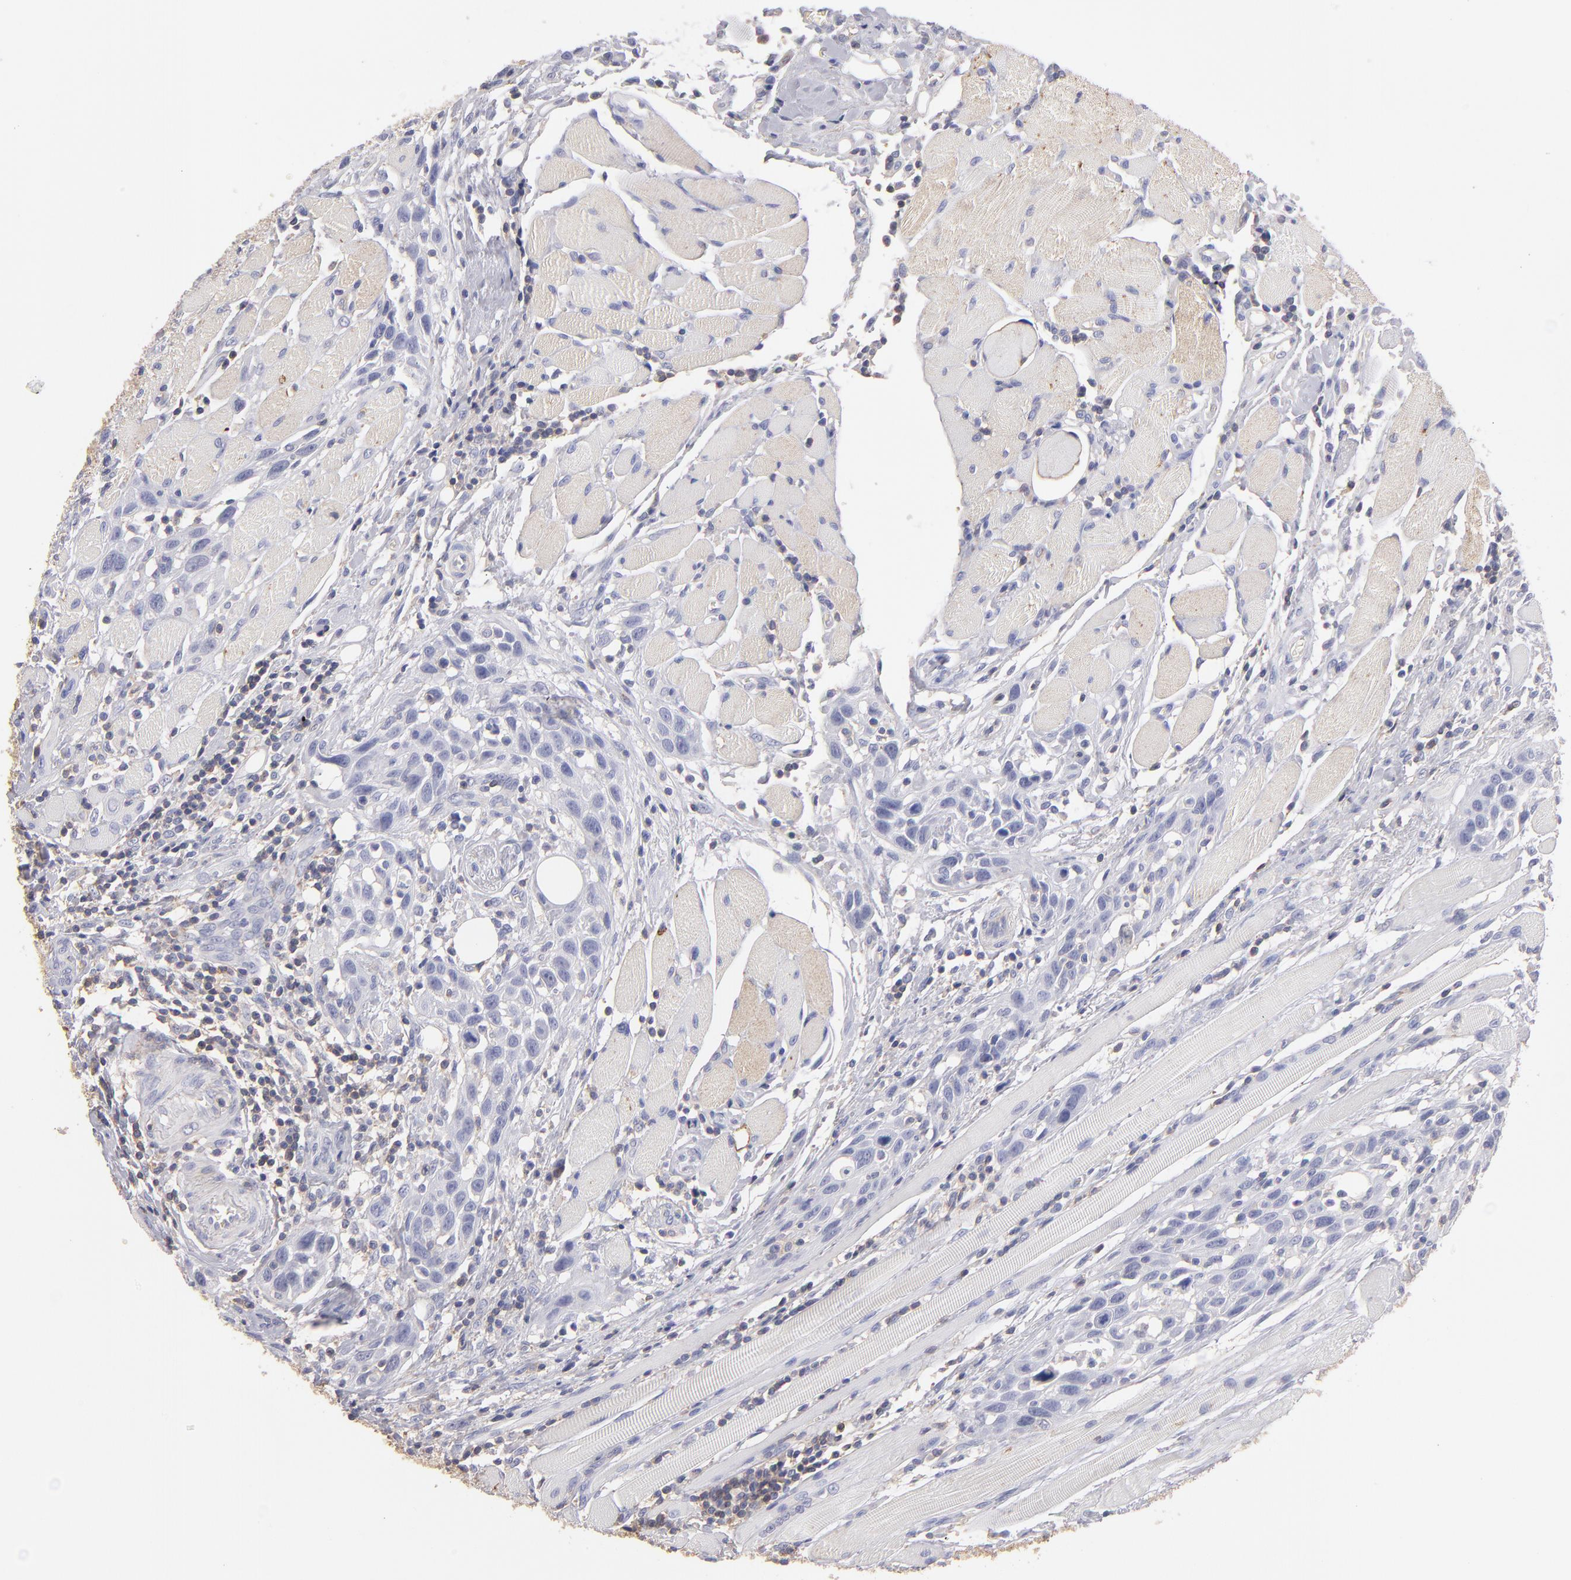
{"staining": {"intensity": "negative", "quantity": "none", "location": "none"}, "tissue": "head and neck cancer", "cell_type": "Tumor cells", "image_type": "cancer", "snomed": [{"axis": "morphology", "description": "Squamous cell carcinoma, NOS"}, {"axis": "topography", "description": "Oral tissue"}, {"axis": "topography", "description": "Head-Neck"}], "caption": "Tumor cells are negative for brown protein staining in head and neck cancer (squamous cell carcinoma).", "gene": "ABCB1", "patient": {"sex": "female", "age": 50}}